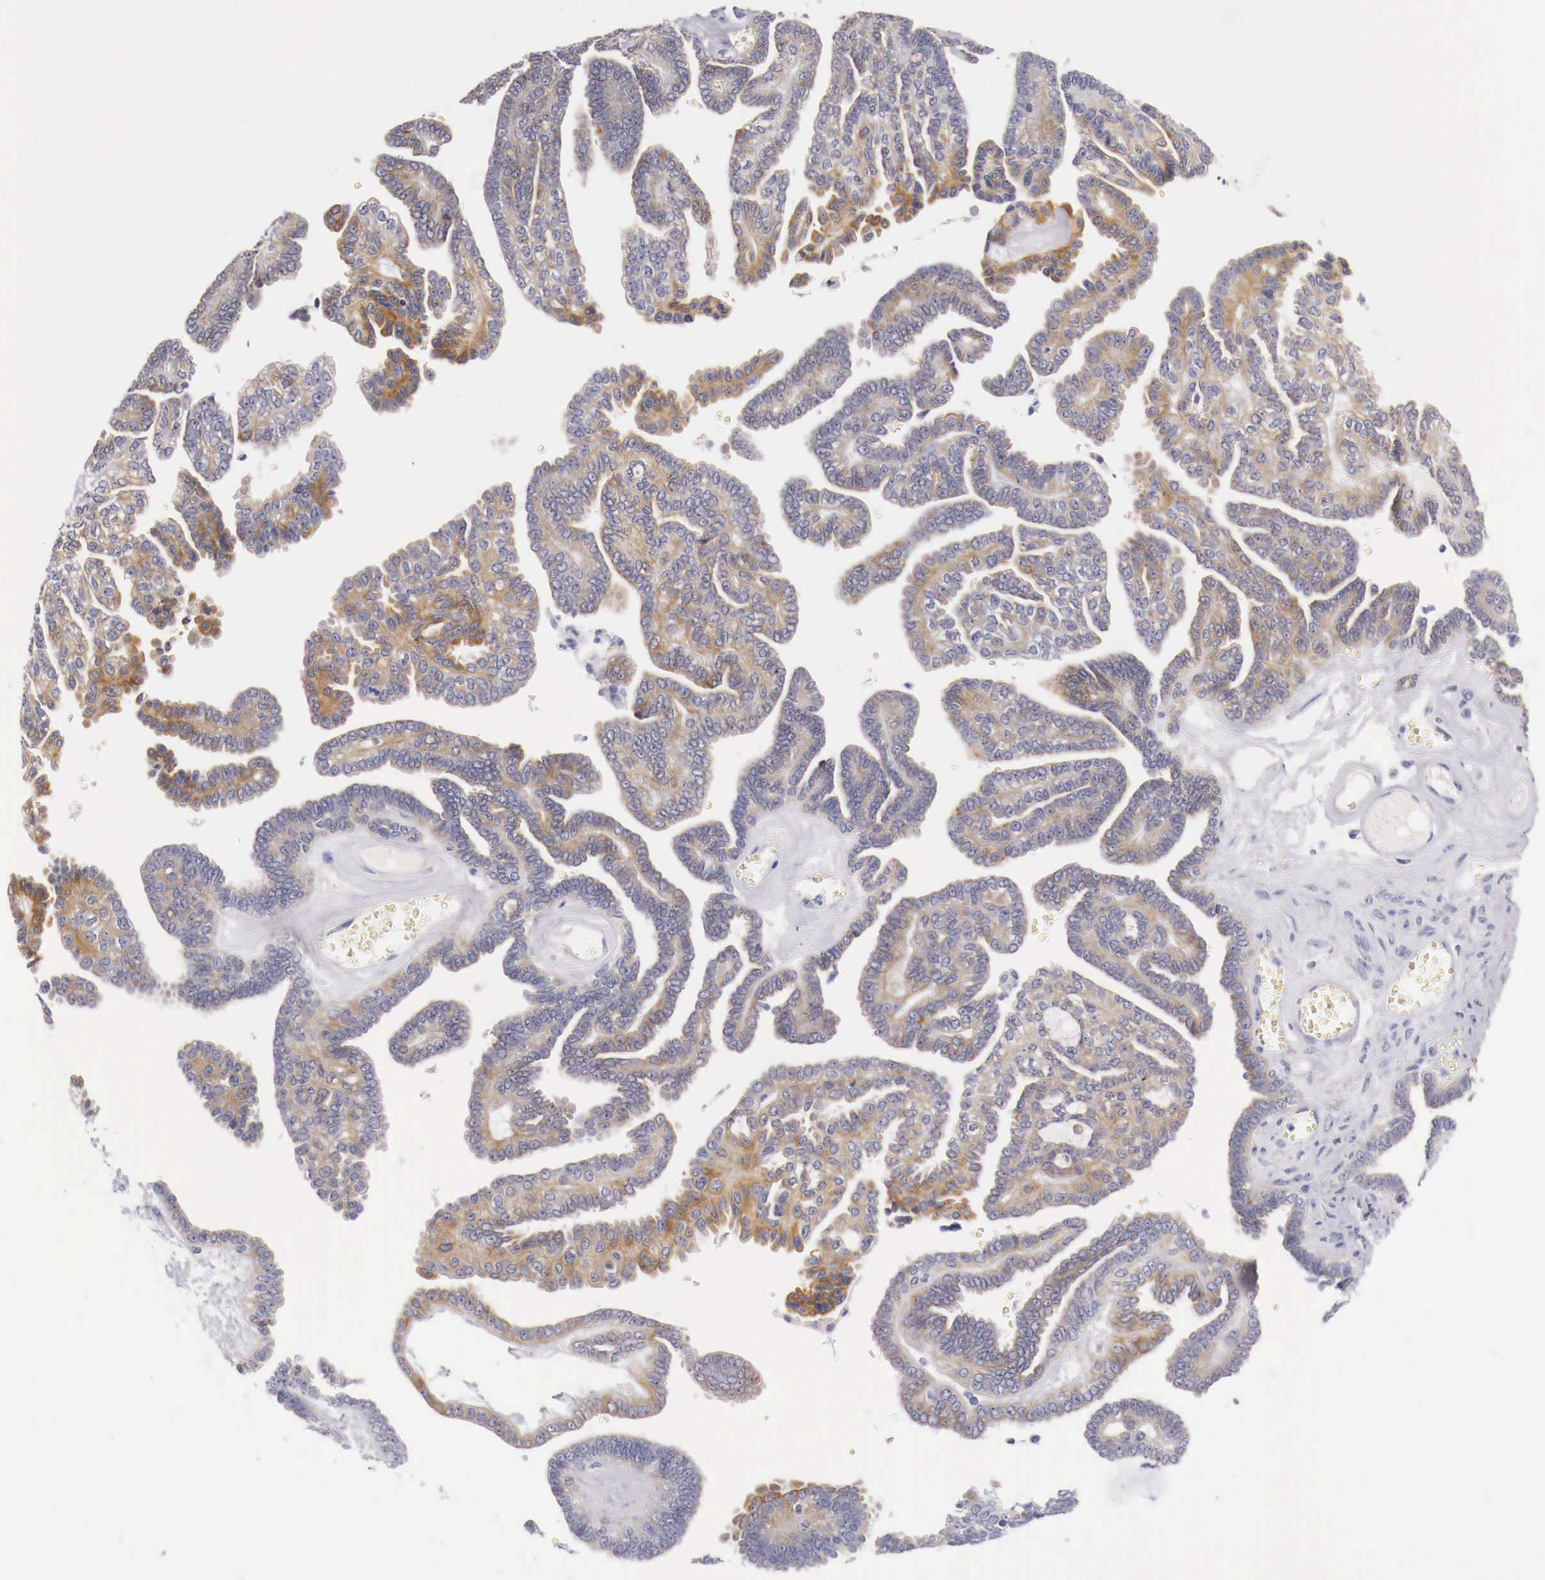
{"staining": {"intensity": "weak", "quantity": ">75%", "location": "cytoplasmic/membranous"}, "tissue": "ovarian cancer", "cell_type": "Tumor cells", "image_type": "cancer", "snomed": [{"axis": "morphology", "description": "Cystadenocarcinoma, serous, NOS"}, {"axis": "topography", "description": "Ovary"}], "caption": "This micrograph displays ovarian cancer stained with IHC to label a protein in brown. The cytoplasmic/membranous of tumor cells show weak positivity for the protein. Nuclei are counter-stained blue.", "gene": "NREP", "patient": {"sex": "female", "age": 71}}